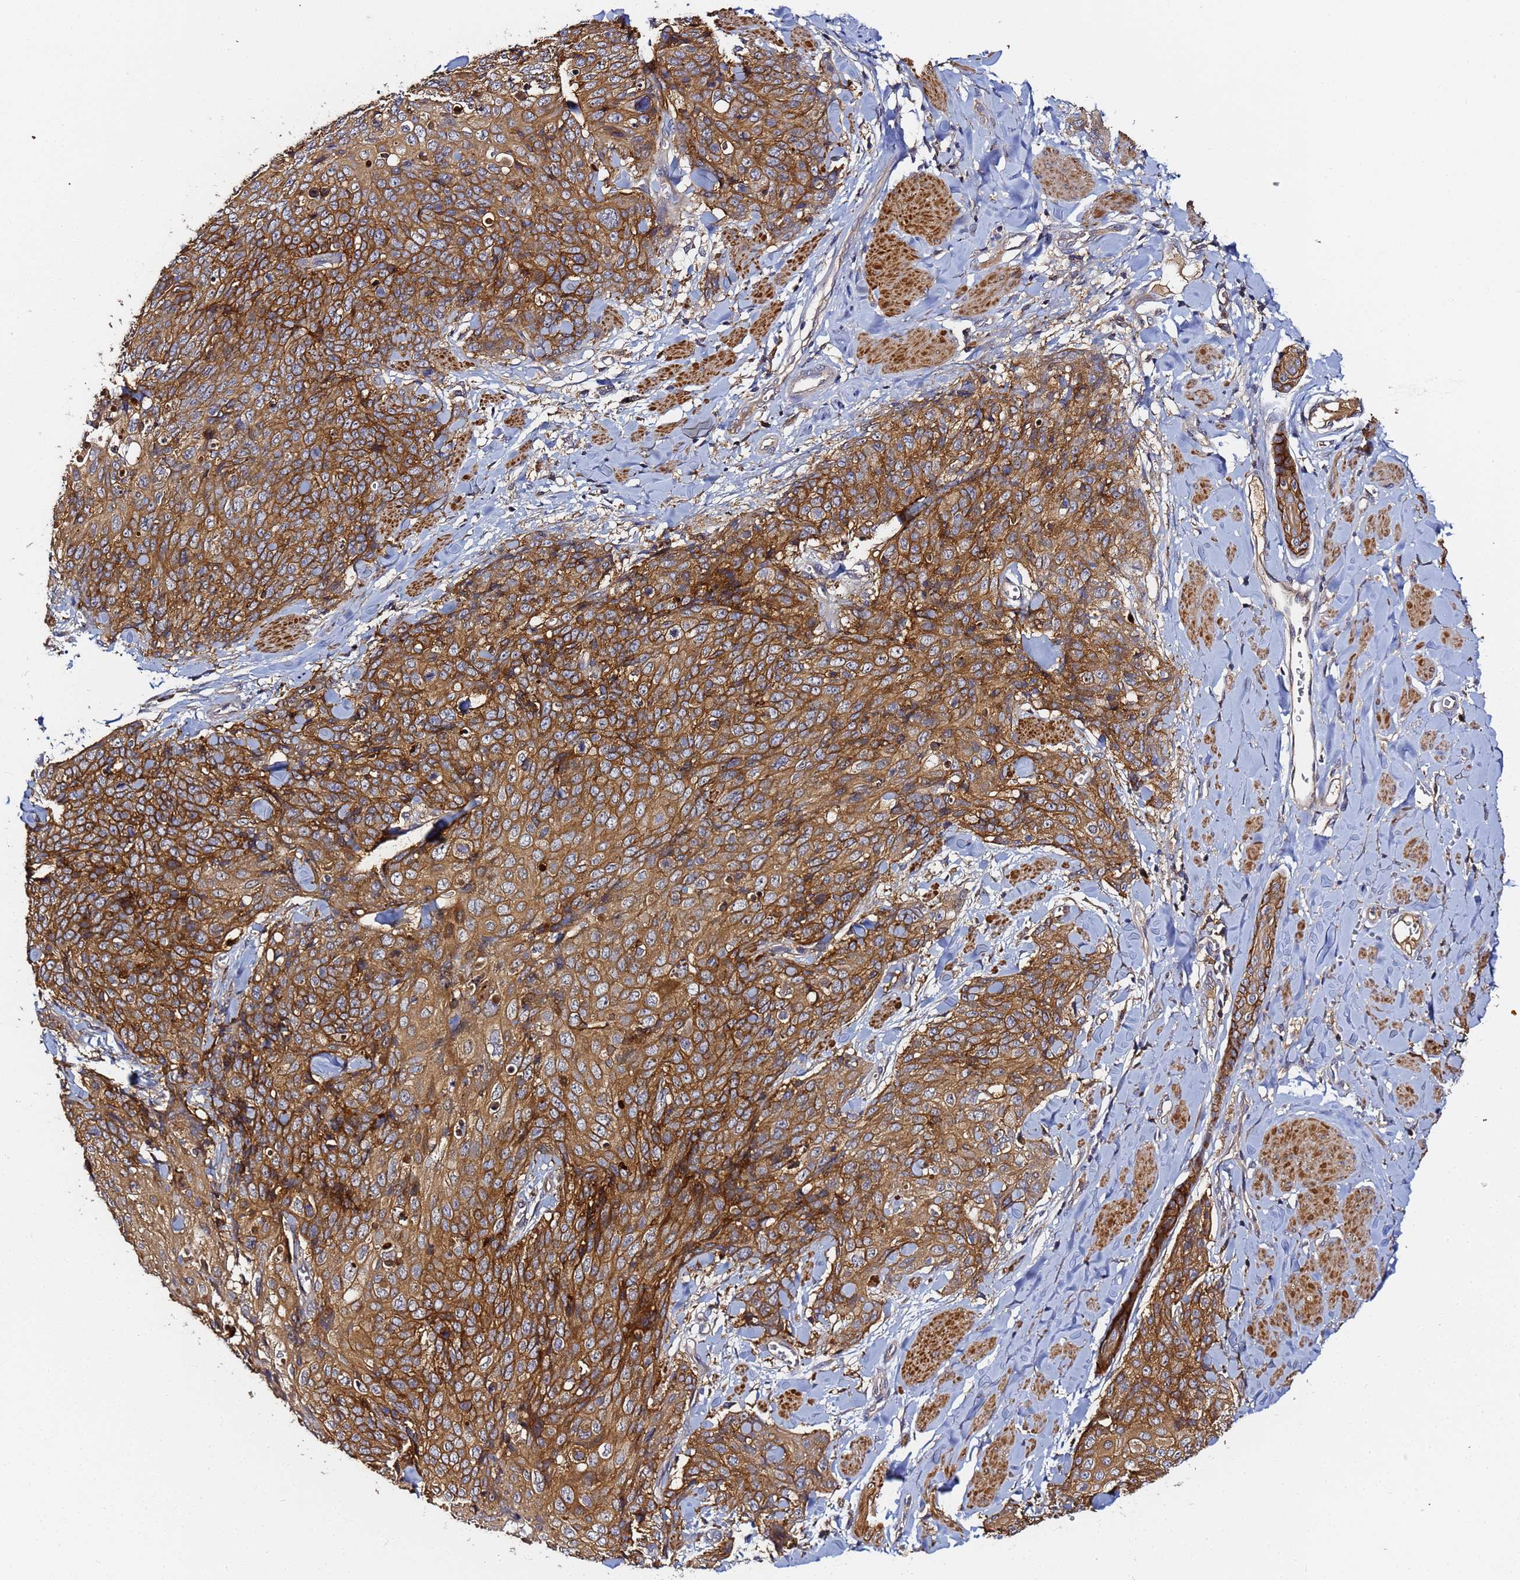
{"staining": {"intensity": "moderate", "quantity": ">75%", "location": "cytoplasmic/membranous"}, "tissue": "skin cancer", "cell_type": "Tumor cells", "image_type": "cancer", "snomed": [{"axis": "morphology", "description": "Squamous cell carcinoma, NOS"}, {"axis": "topography", "description": "Skin"}, {"axis": "topography", "description": "Vulva"}], "caption": "Skin cancer (squamous cell carcinoma) stained with a protein marker demonstrates moderate staining in tumor cells.", "gene": "LRRC69", "patient": {"sex": "female", "age": 85}}